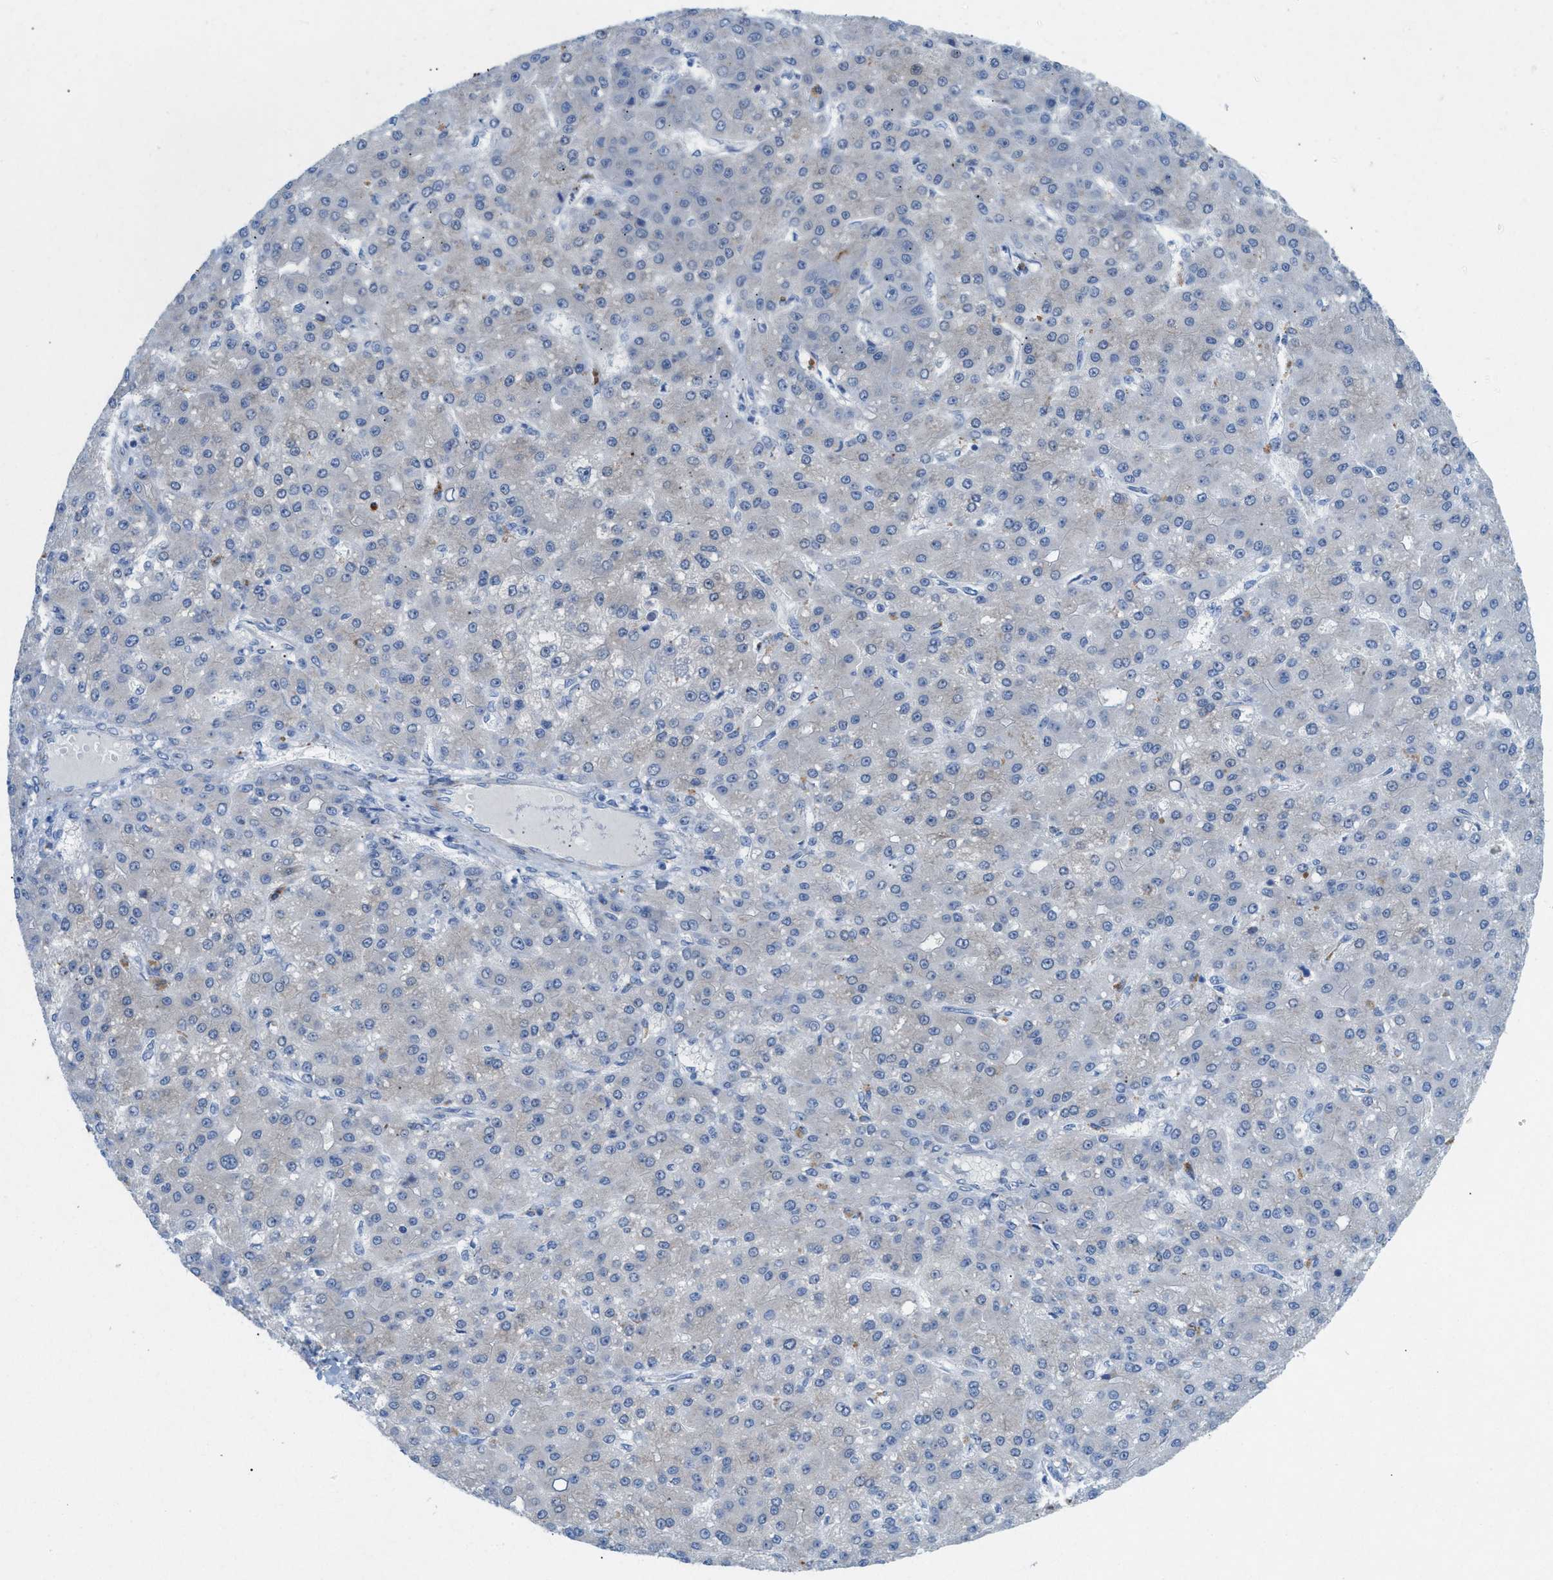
{"staining": {"intensity": "negative", "quantity": "none", "location": "none"}, "tissue": "liver cancer", "cell_type": "Tumor cells", "image_type": "cancer", "snomed": [{"axis": "morphology", "description": "Carcinoma, Hepatocellular, NOS"}, {"axis": "topography", "description": "Liver"}], "caption": "Image shows no significant protein staining in tumor cells of liver cancer (hepatocellular carcinoma).", "gene": "CMTM1", "patient": {"sex": "male", "age": 67}}